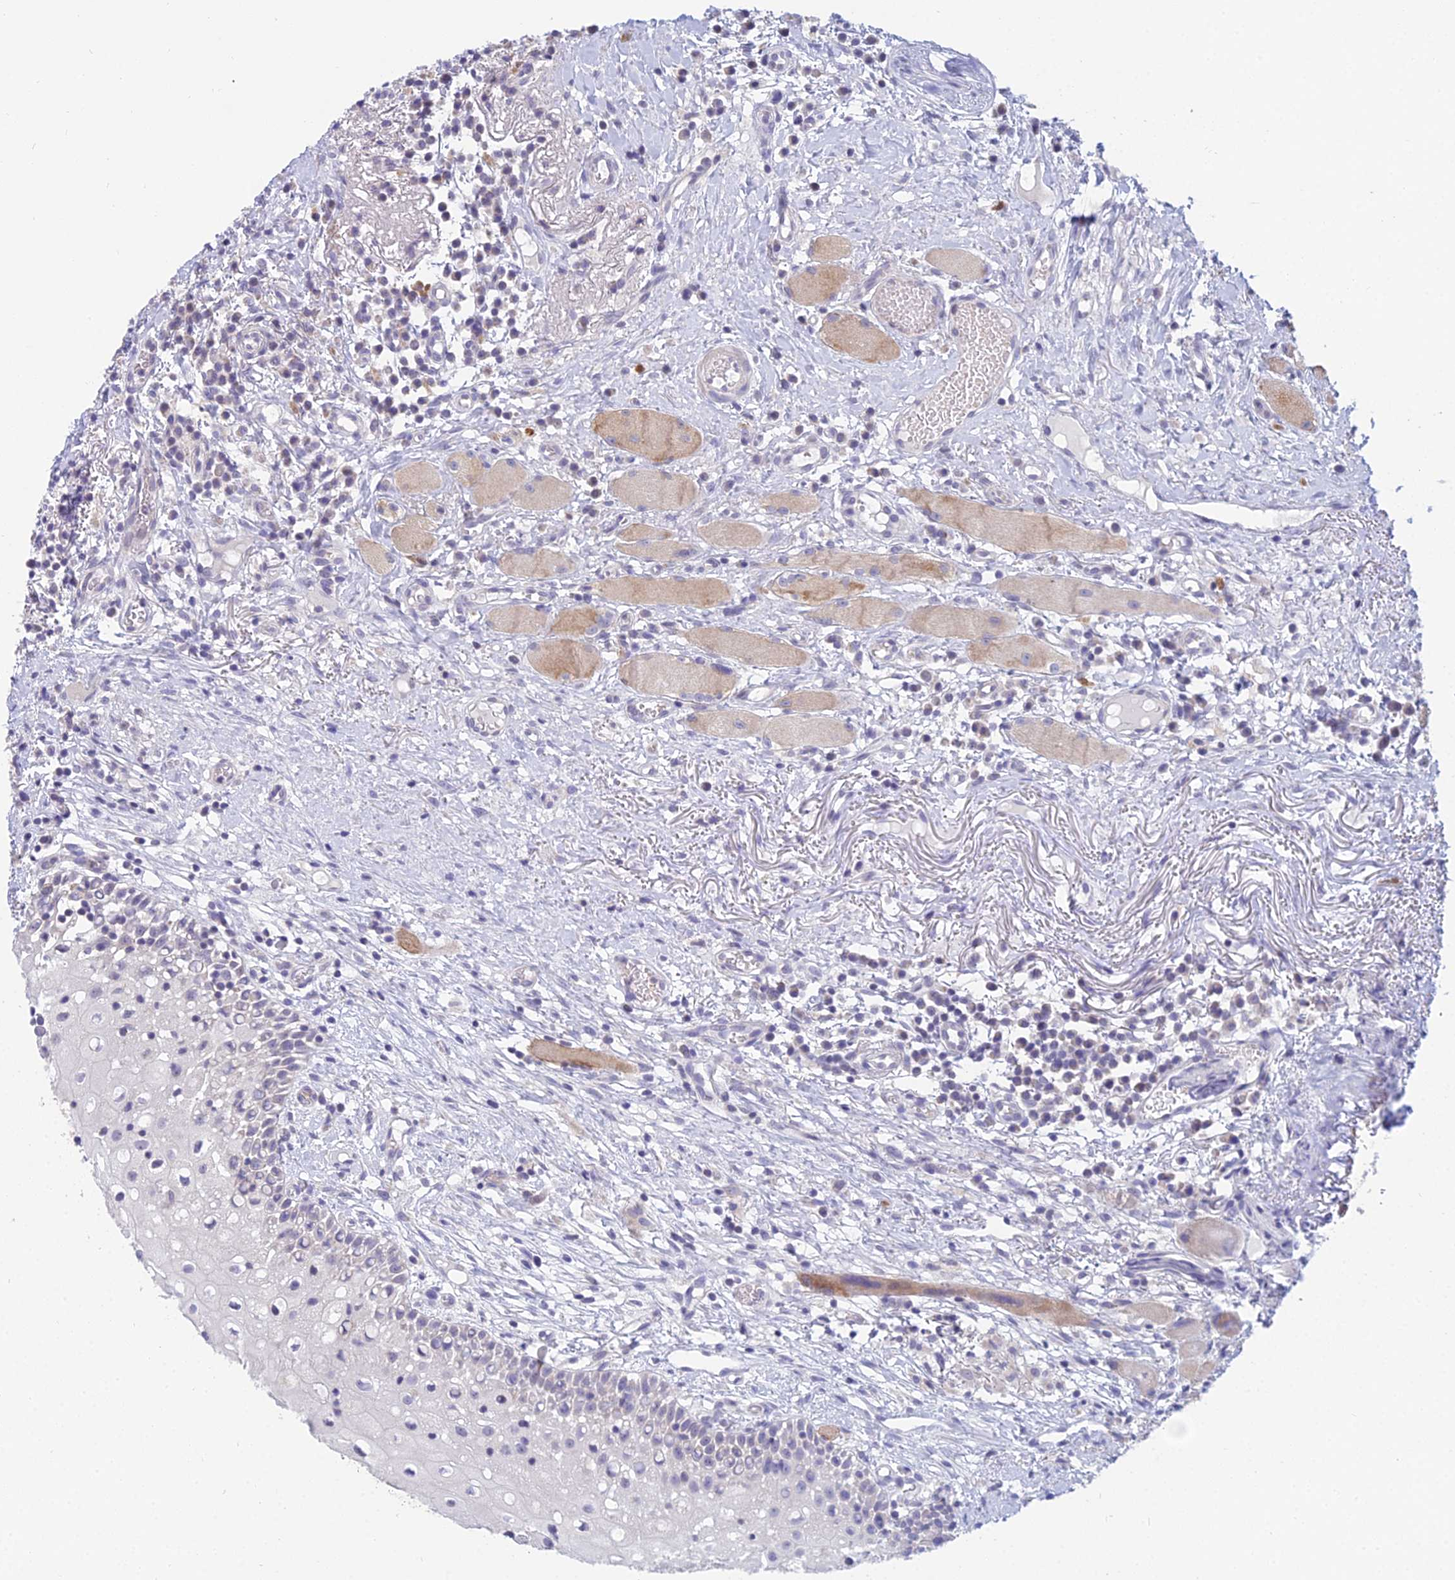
{"staining": {"intensity": "negative", "quantity": "none", "location": "none"}, "tissue": "oral mucosa", "cell_type": "Squamous epithelial cells", "image_type": "normal", "snomed": [{"axis": "morphology", "description": "Normal tissue, NOS"}, {"axis": "topography", "description": "Oral tissue"}], "caption": "An IHC histopathology image of normal oral mucosa is shown. There is no staining in squamous epithelial cells of oral mucosa.", "gene": "CFAP206", "patient": {"sex": "female", "age": 69}}